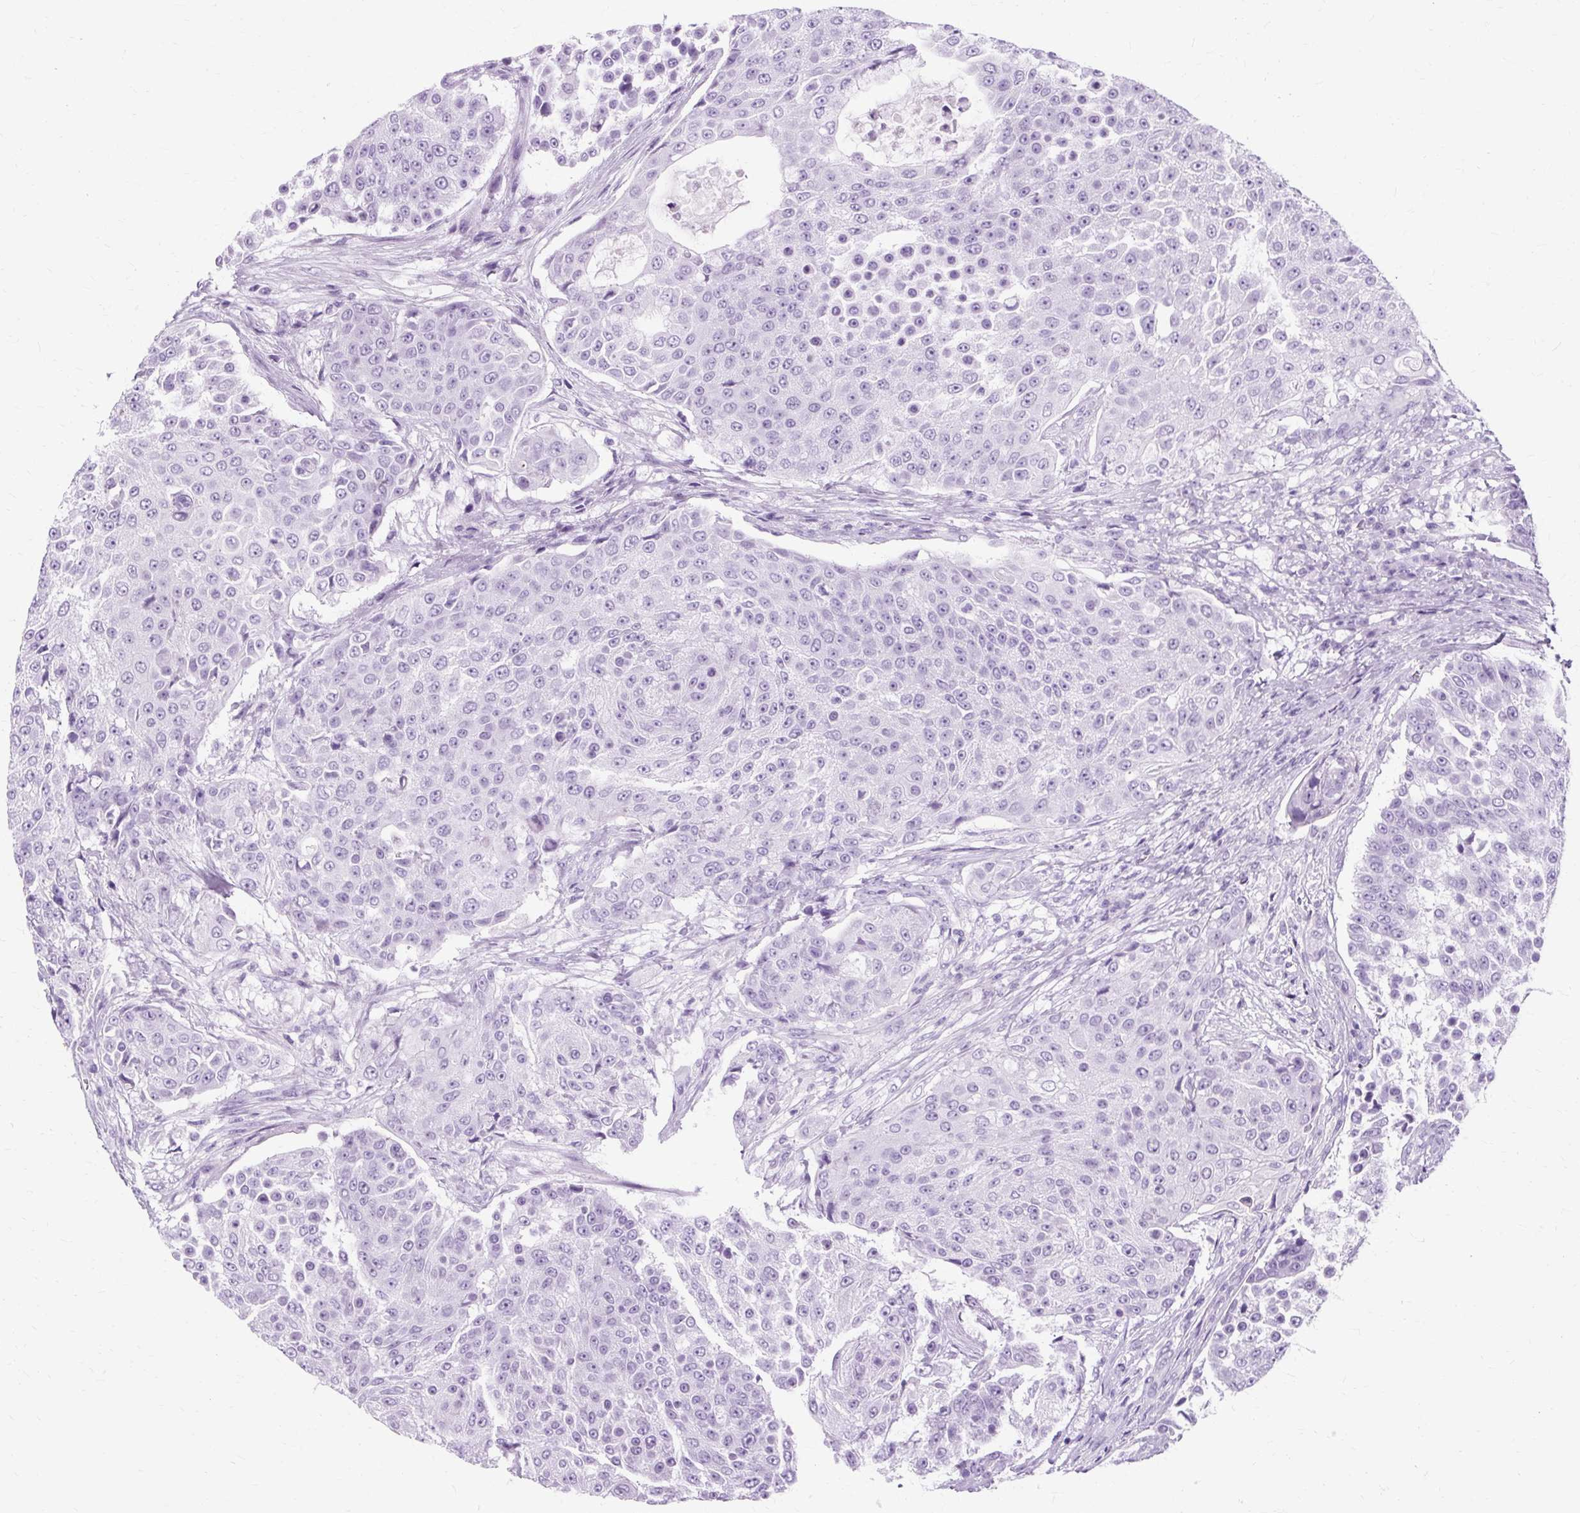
{"staining": {"intensity": "negative", "quantity": "none", "location": "none"}, "tissue": "urothelial cancer", "cell_type": "Tumor cells", "image_type": "cancer", "snomed": [{"axis": "morphology", "description": "Urothelial carcinoma, High grade"}, {"axis": "topography", "description": "Urinary bladder"}], "caption": "DAB (3,3'-diaminobenzidine) immunohistochemical staining of human urothelial cancer shows no significant positivity in tumor cells.", "gene": "TMEM89", "patient": {"sex": "female", "age": 63}}